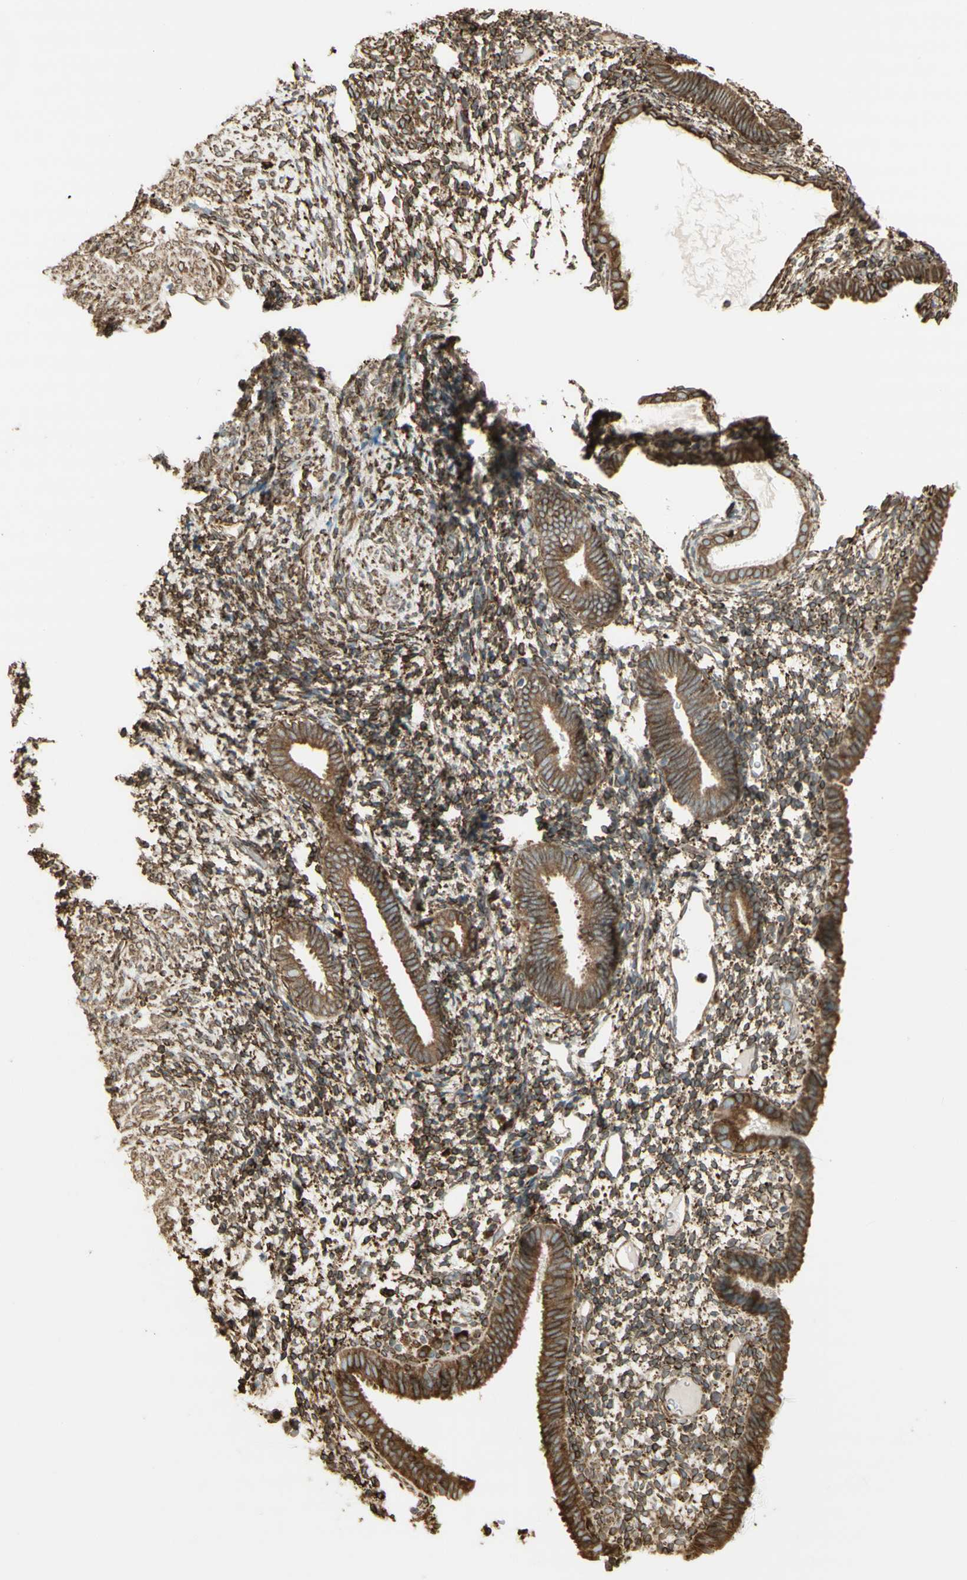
{"staining": {"intensity": "moderate", "quantity": ">75%", "location": "cytoplasmic/membranous"}, "tissue": "endometrium", "cell_type": "Cells in endometrial stroma", "image_type": "normal", "snomed": [{"axis": "morphology", "description": "Normal tissue, NOS"}, {"axis": "topography", "description": "Endometrium"}], "caption": "Endometrium stained with immunohistochemistry displays moderate cytoplasmic/membranous positivity in approximately >75% of cells in endometrial stroma. (DAB IHC with brightfield microscopy, high magnification).", "gene": "CANX", "patient": {"sex": "female", "age": 61}}